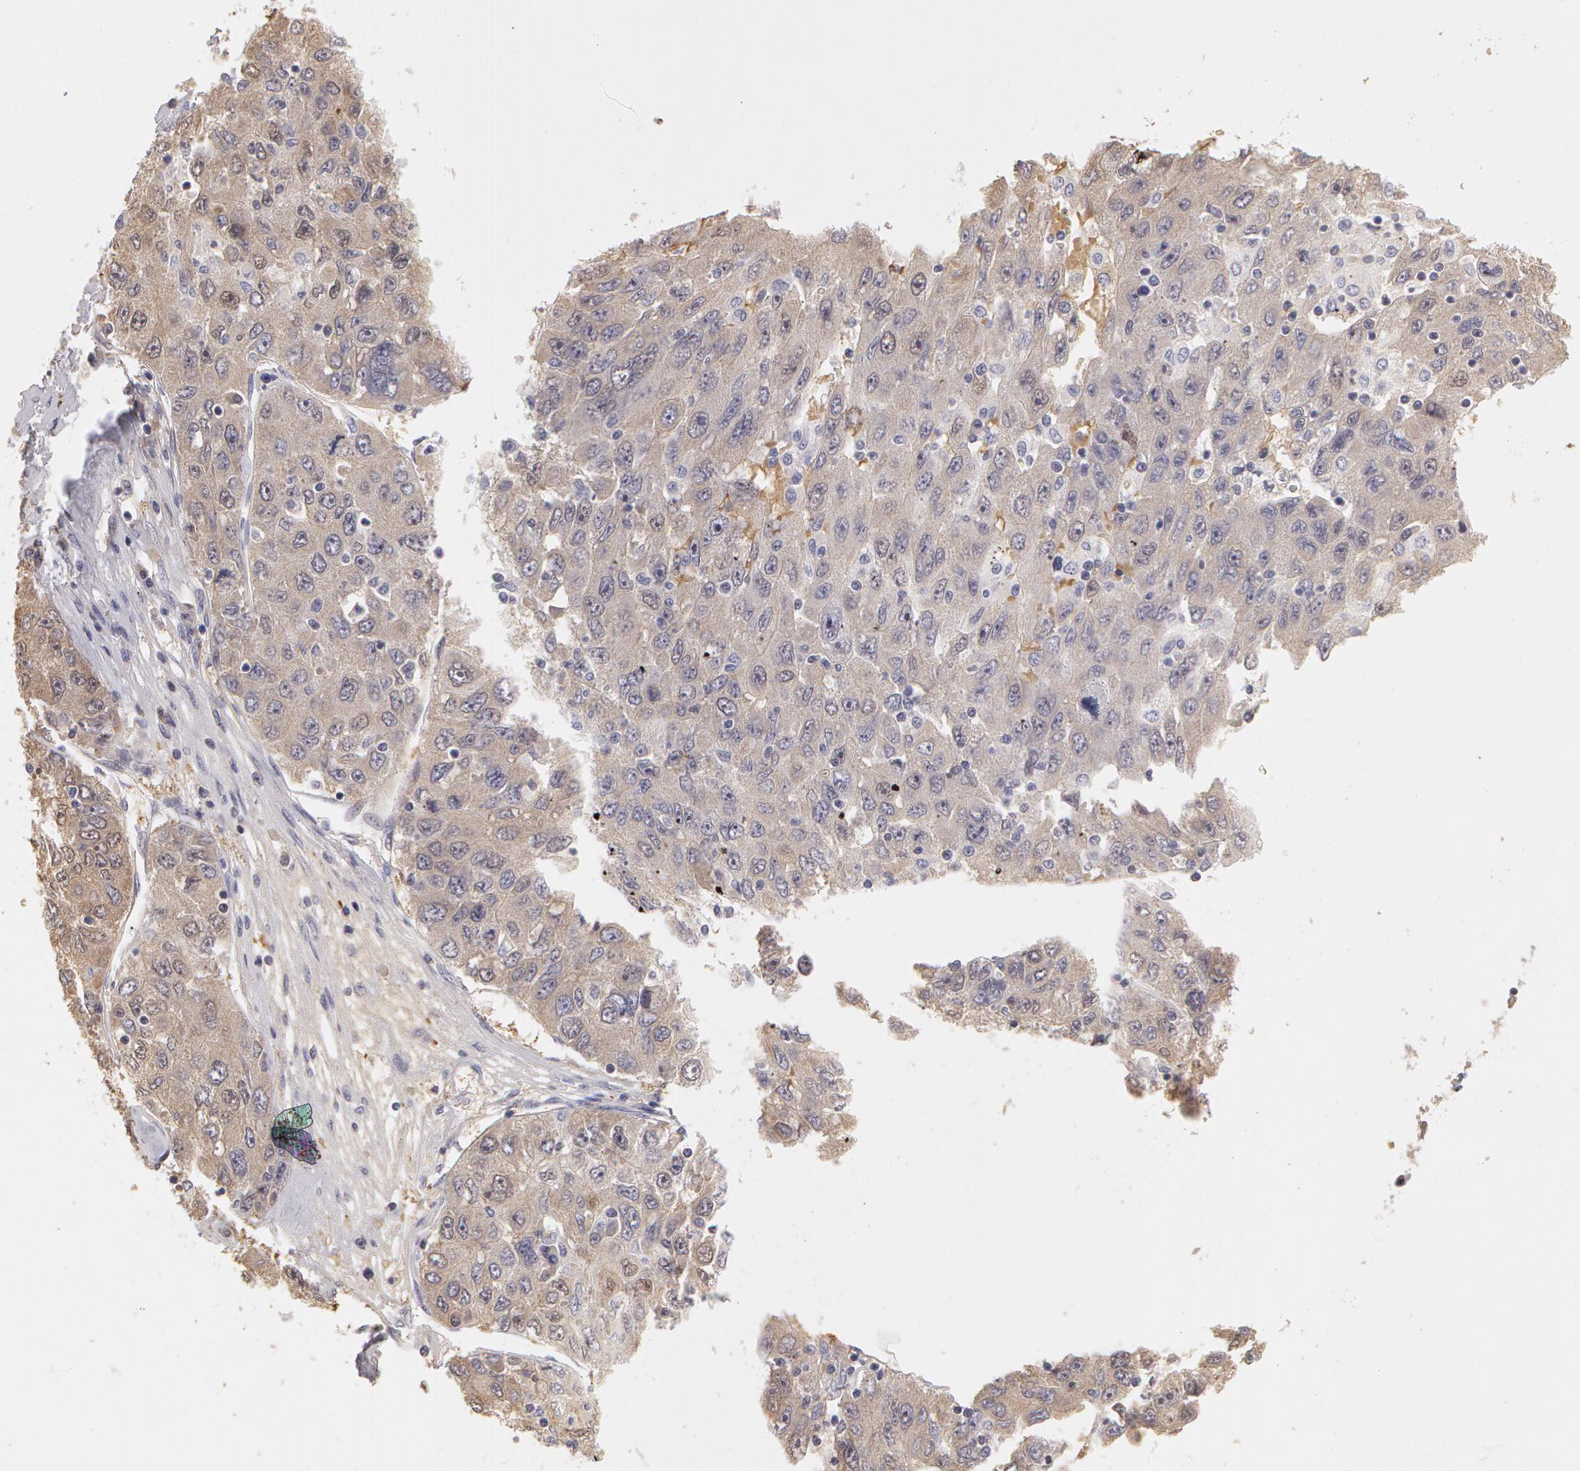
{"staining": {"intensity": "negative", "quantity": "none", "location": "none"}, "tissue": "liver cancer", "cell_type": "Tumor cells", "image_type": "cancer", "snomed": [{"axis": "morphology", "description": "Carcinoma, Hepatocellular, NOS"}, {"axis": "topography", "description": "Liver"}], "caption": "This is an immunohistochemistry photomicrograph of human liver cancer (hepatocellular carcinoma). There is no expression in tumor cells.", "gene": "C1R", "patient": {"sex": "male", "age": 49}}